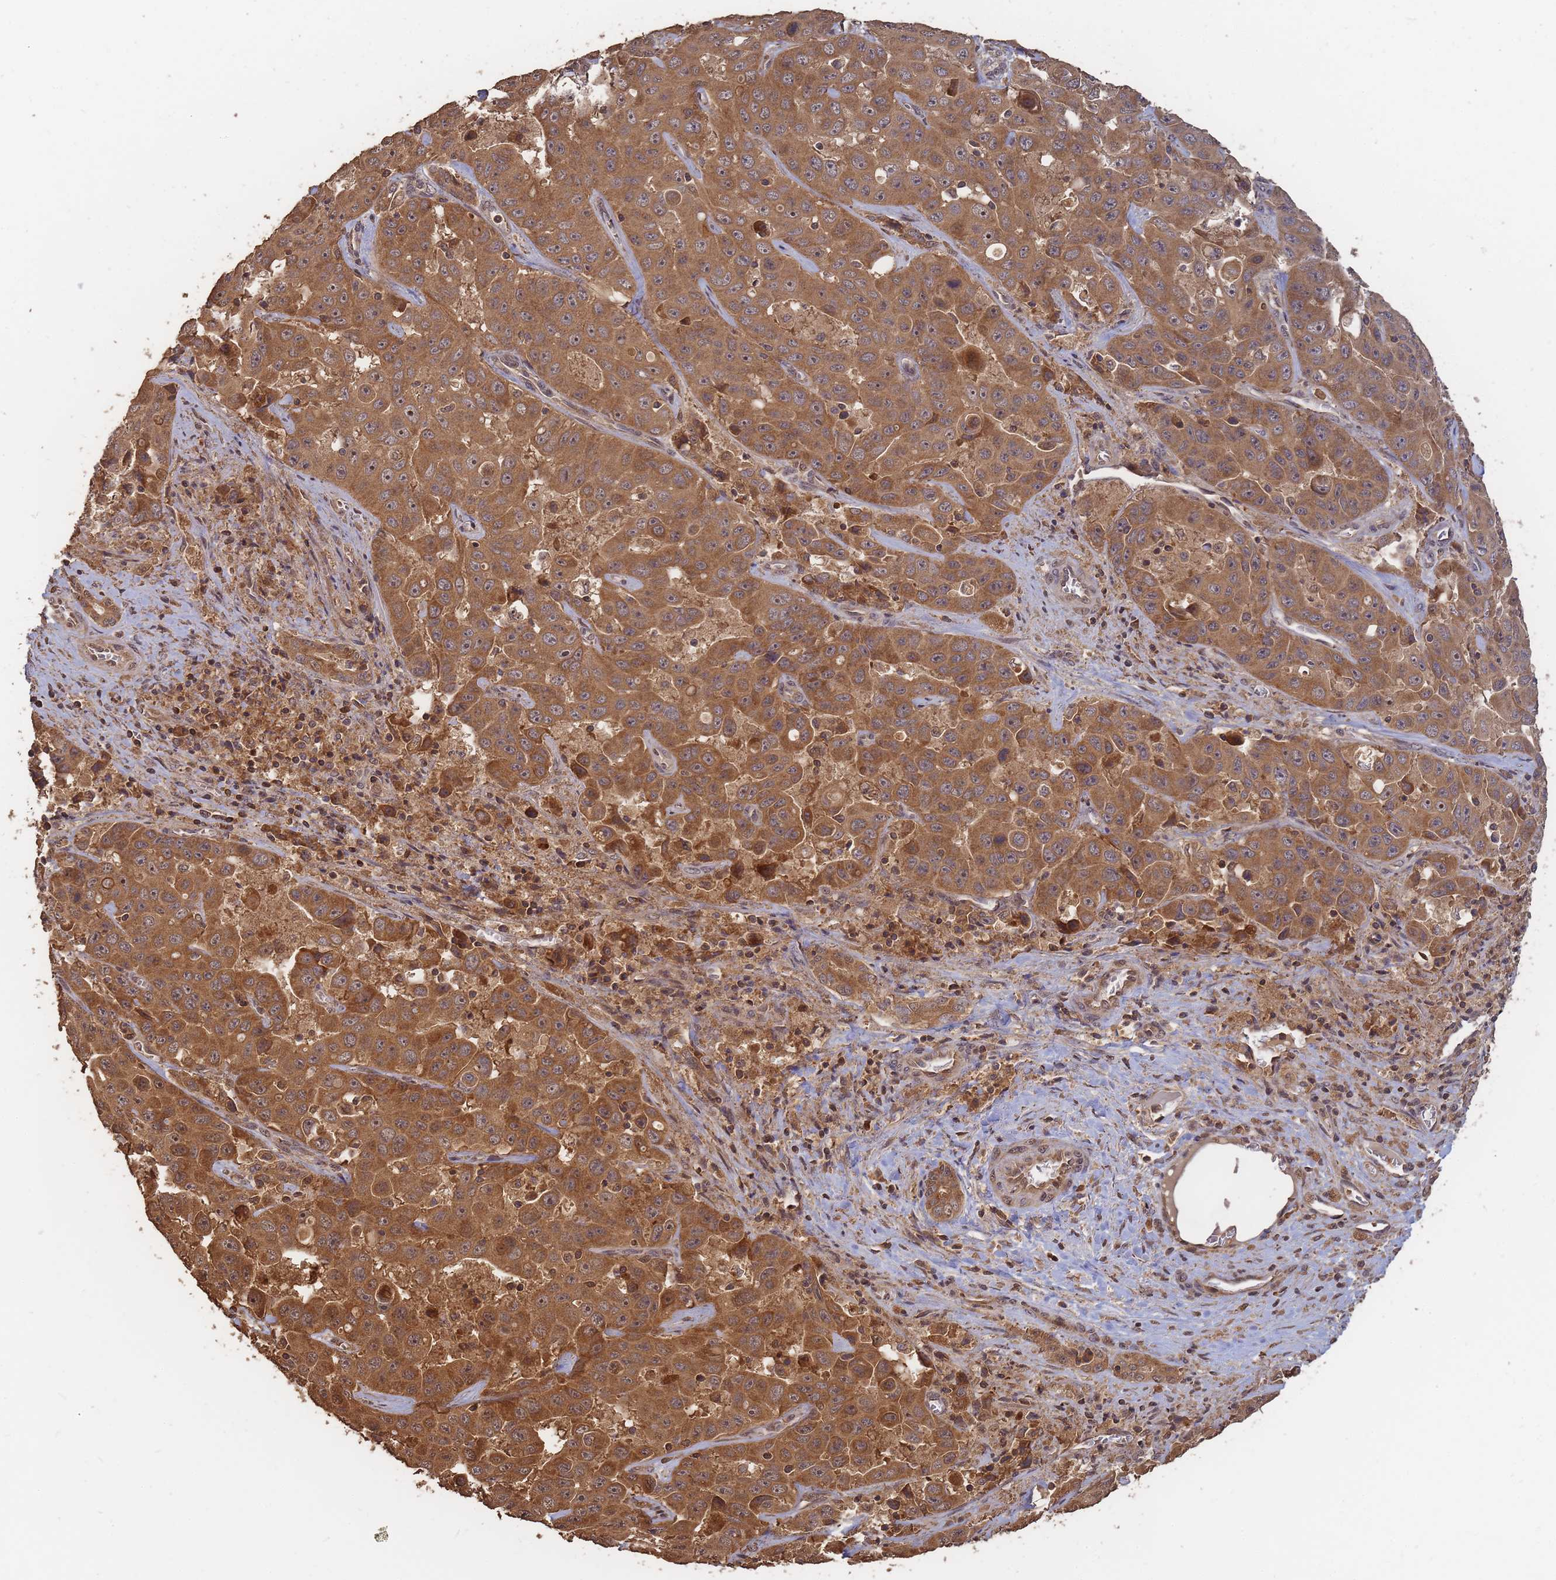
{"staining": {"intensity": "moderate", "quantity": ">75%", "location": "cytoplasmic/membranous,nuclear"}, "tissue": "liver cancer", "cell_type": "Tumor cells", "image_type": "cancer", "snomed": [{"axis": "morphology", "description": "Cholangiocarcinoma"}, {"axis": "topography", "description": "Liver"}], "caption": "There is medium levels of moderate cytoplasmic/membranous and nuclear expression in tumor cells of cholangiocarcinoma (liver), as demonstrated by immunohistochemical staining (brown color).", "gene": "ALKBH1", "patient": {"sex": "female", "age": 52}}